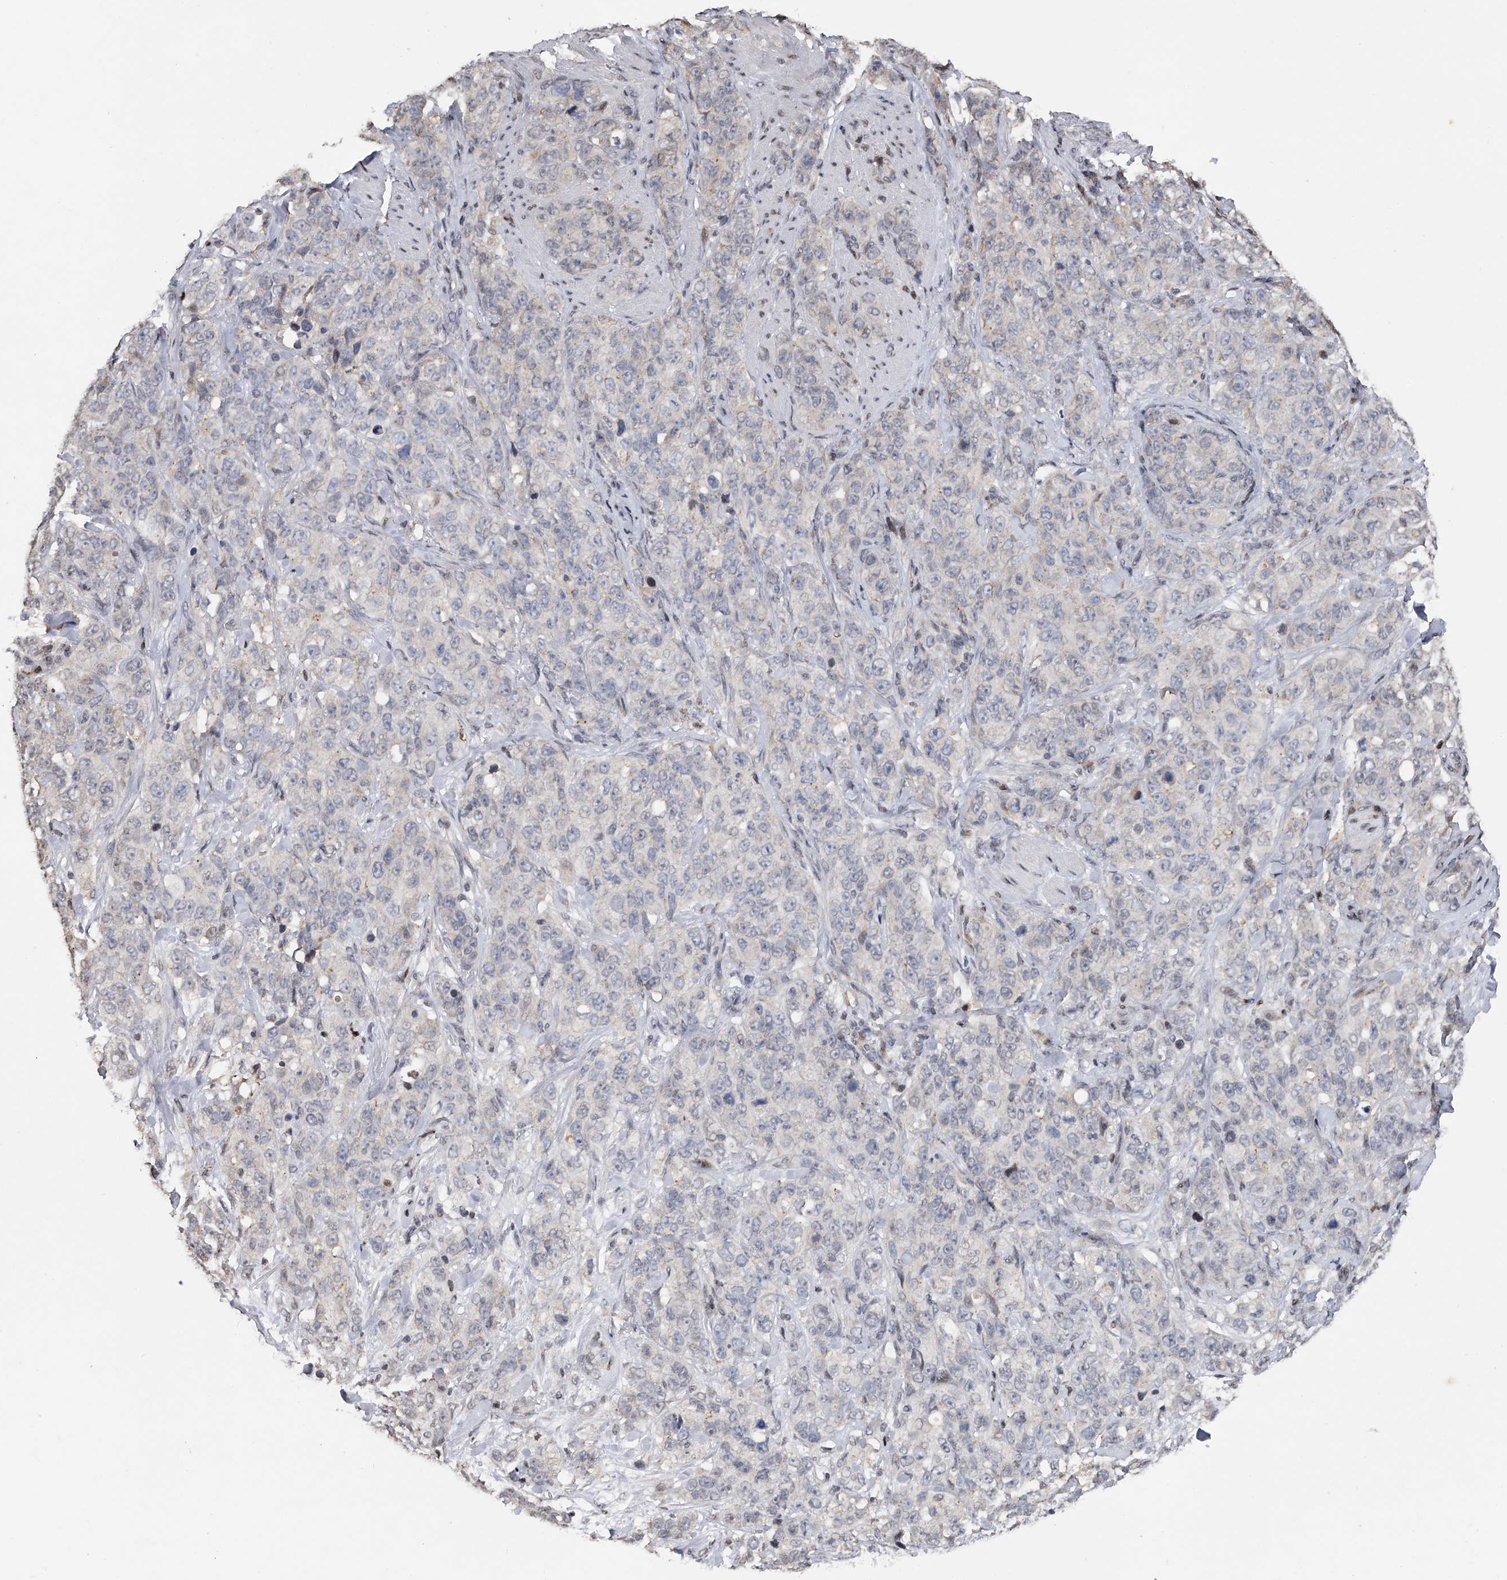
{"staining": {"intensity": "negative", "quantity": "none", "location": "none"}, "tissue": "stomach cancer", "cell_type": "Tumor cells", "image_type": "cancer", "snomed": [{"axis": "morphology", "description": "Adenocarcinoma, NOS"}, {"axis": "topography", "description": "Stomach"}], "caption": "High magnification brightfield microscopy of stomach cancer stained with DAB (3,3'-diaminobenzidine) (brown) and counterstained with hematoxylin (blue): tumor cells show no significant positivity.", "gene": "RWDD2A", "patient": {"sex": "male", "age": 48}}